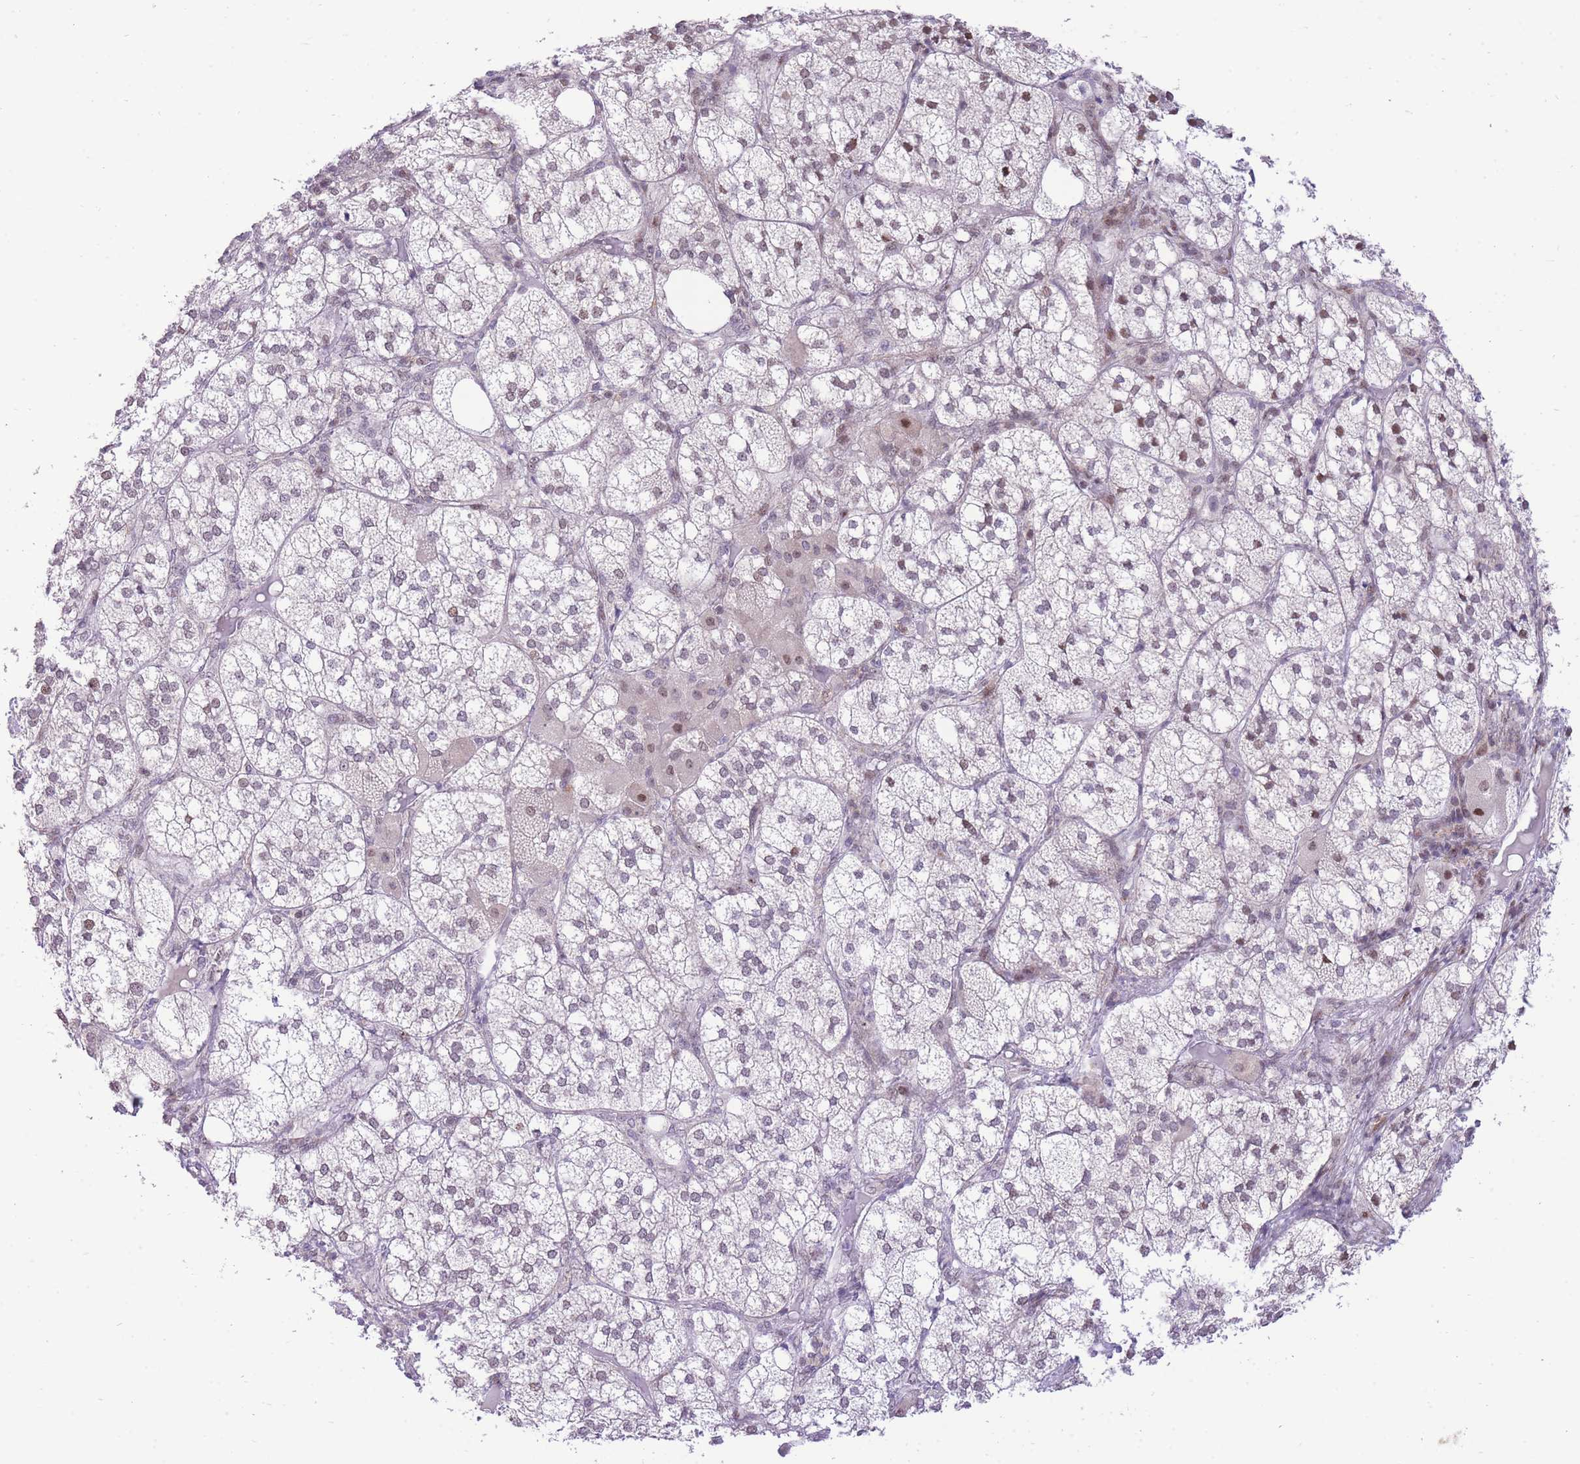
{"staining": {"intensity": "moderate", "quantity": ">75%", "location": "cytoplasmic/membranous,nuclear"}, "tissue": "adrenal gland", "cell_type": "Glandular cells", "image_type": "normal", "snomed": [{"axis": "morphology", "description": "Normal tissue, NOS"}, {"axis": "topography", "description": "Adrenal gland"}], "caption": "About >75% of glandular cells in unremarkable adrenal gland exhibit moderate cytoplasmic/membranous,nuclear protein expression as visualized by brown immunohistochemical staining.", "gene": "STK39", "patient": {"sex": "female", "age": 61}}